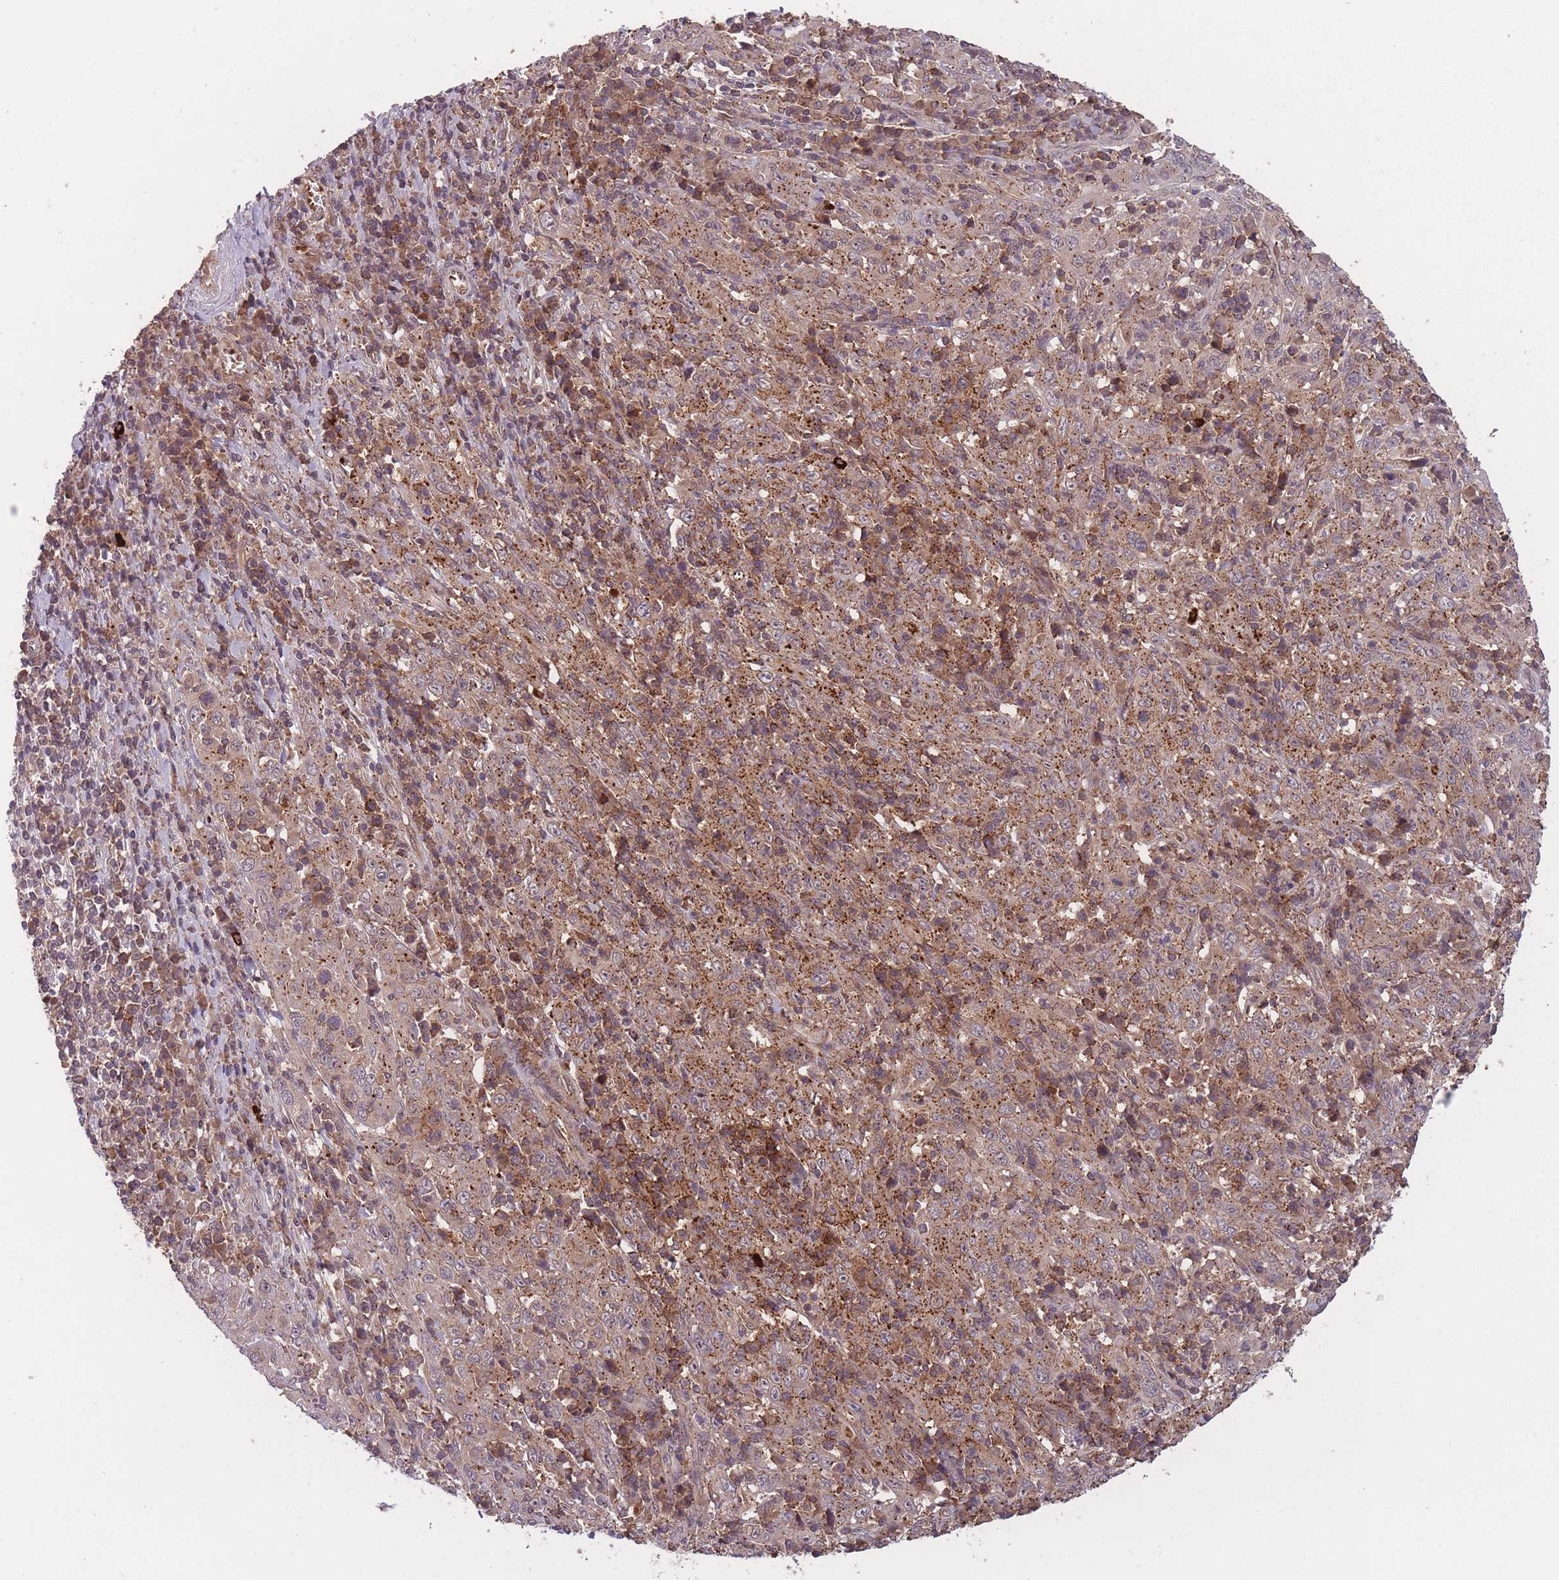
{"staining": {"intensity": "moderate", "quantity": "25%-75%", "location": "cytoplasmic/membranous"}, "tissue": "cervical cancer", "cell_type": "Tumor cells", "image_type": "cancer", "snomed": [{"axis": "morphology", "description": "Squamous cell carcinoma, NOS"}, {"axis": "topography", "description": "Cervix"}], "caption": "Immunohistochemical staining of human cervical cancer demonstrates medium levels of moderate cytoplasmic/membranous expression in about 25%-75% of tumor cells.", "gene": "SECTM1", "patient": {"sex": "female", "age": 46}}